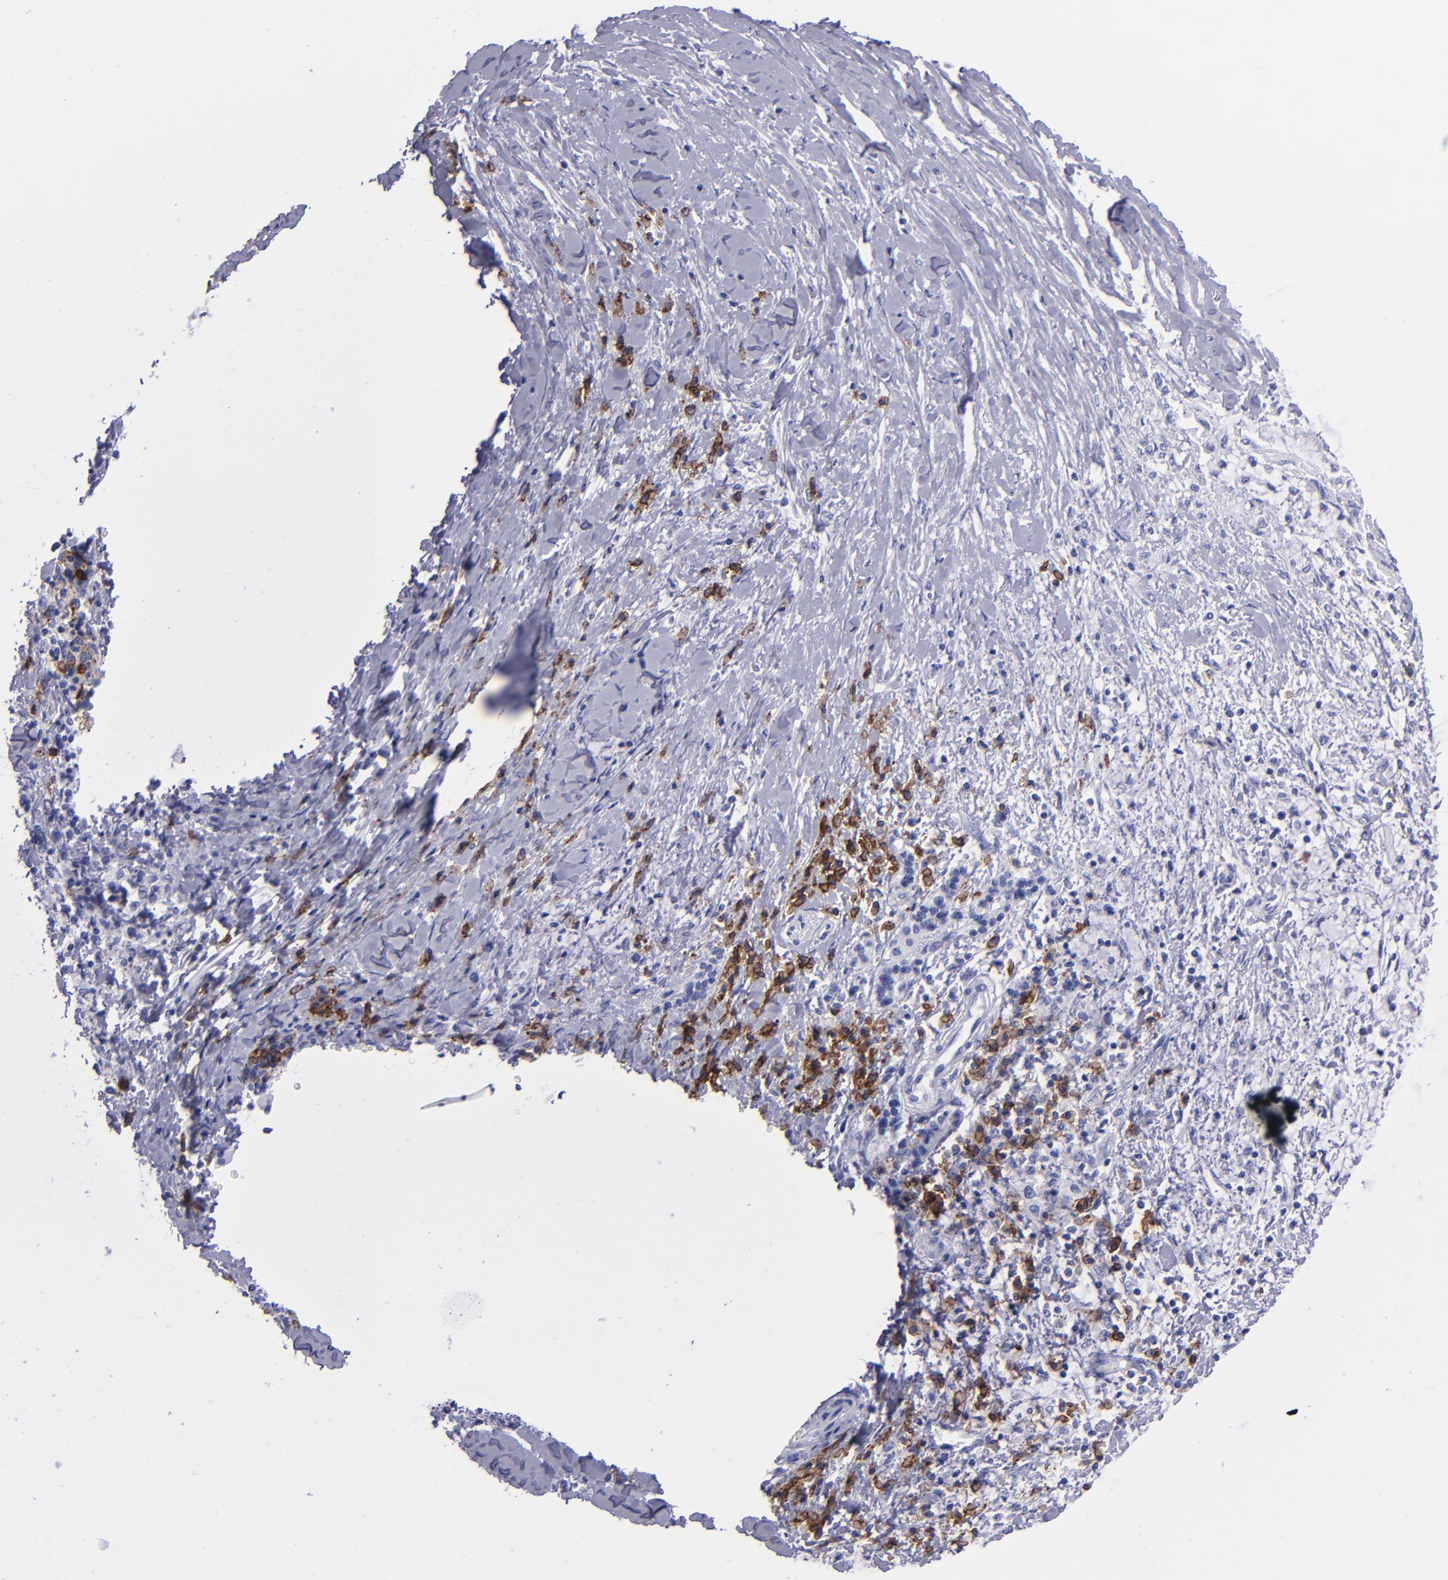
{"staining": {"intensity": "negative", "quantity": "none", "location": "none"}, "tissue": "pancreatic cancer", "cell_type": "Tumor cells", "image_type": "cancer", "snomed": [{"axis": "morphology", "description": "Adenocarcinoma, NOS"}, {"axis": "topography", "description": "Pancreas"}], "caption": "Photomicrograph shows no protein expression in tumor cells of pancreatic cancer tissue.", "gene": "CD38", "patient": {"sex": "female", "age": 64}}